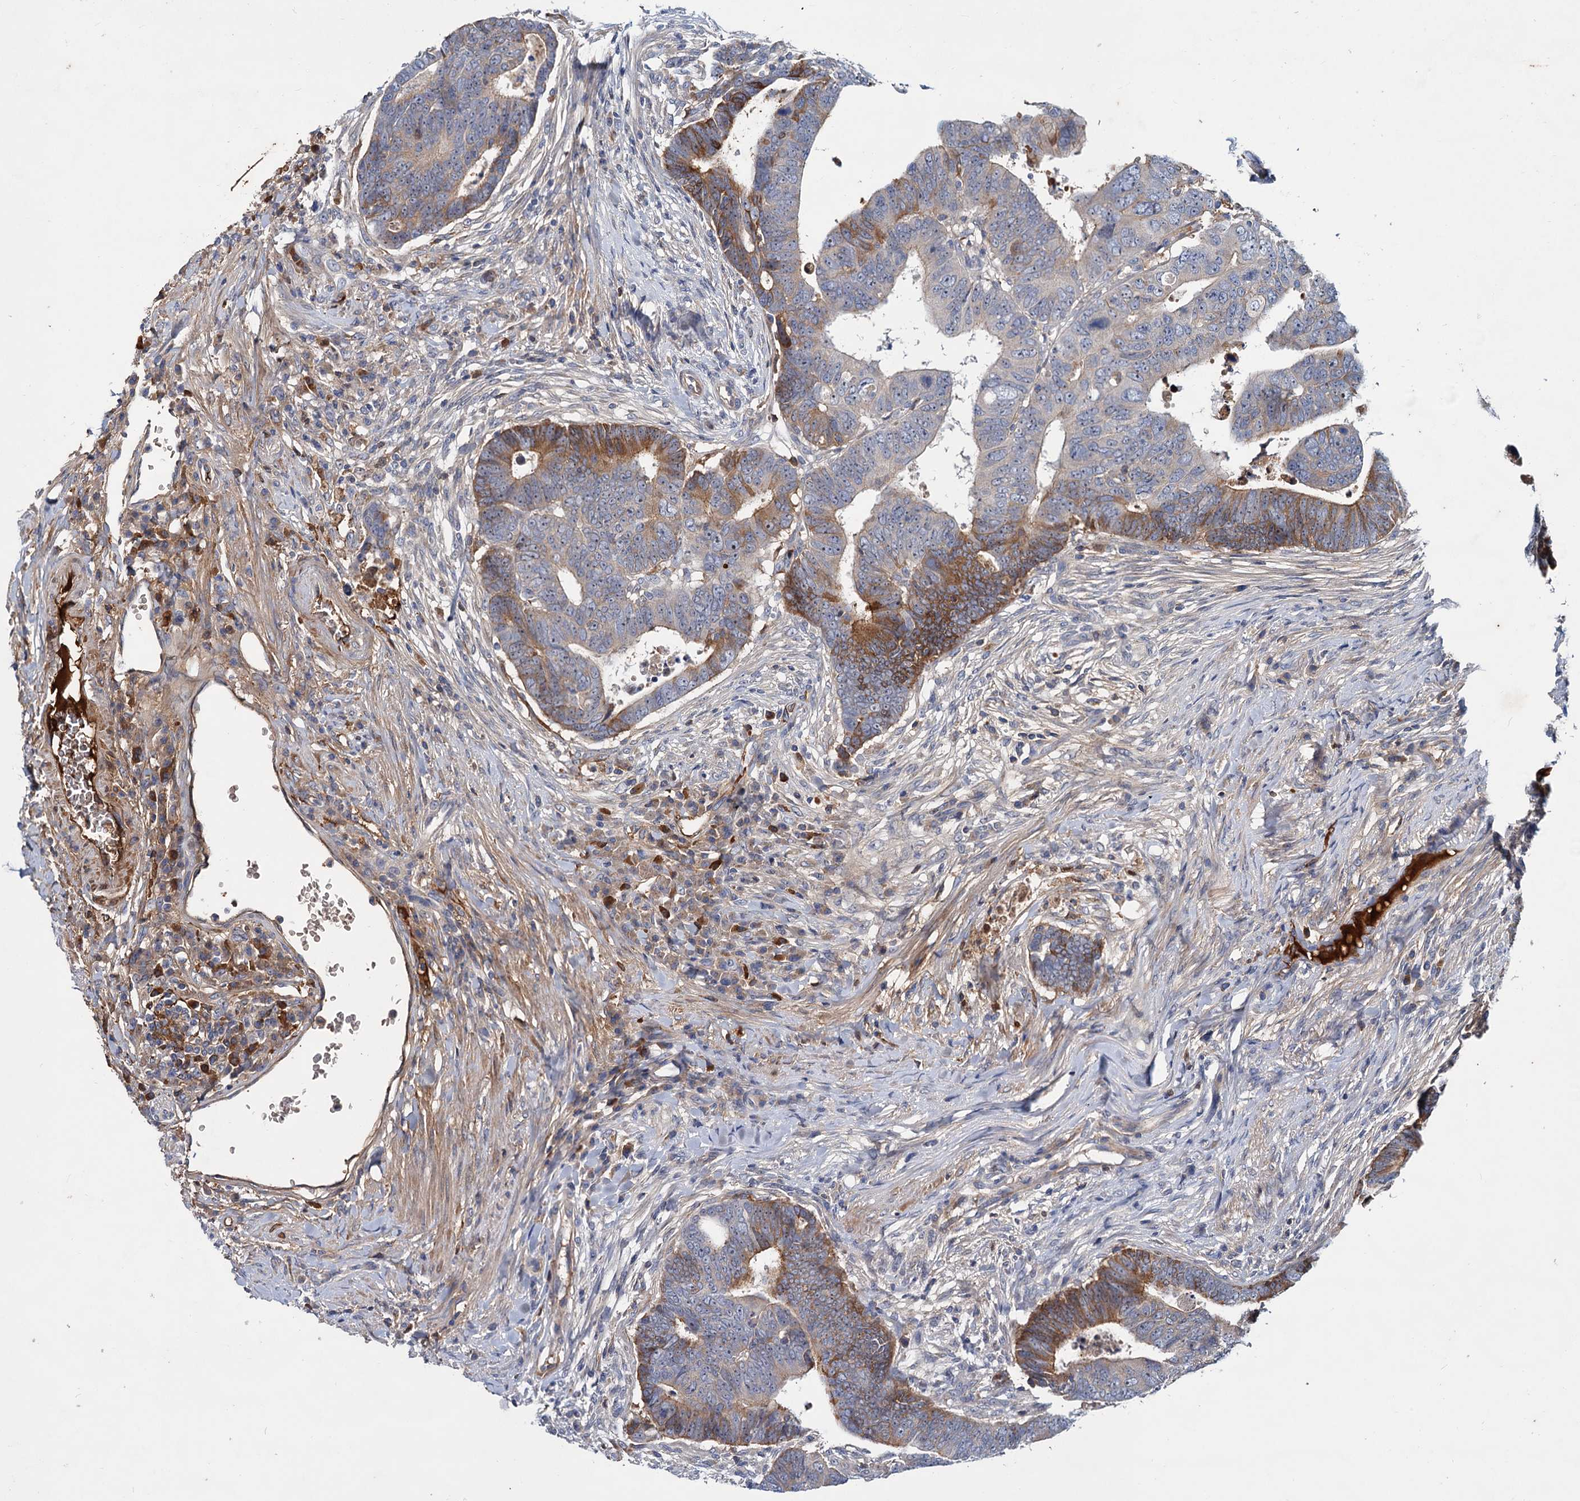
{"staining": {"intensity": "moderate", "quantity": "25%-75%", "location": "cytoplasmic/membranous"}, "tissue": "colorectal cancer", "cell_type": "Tumor cells", "image_type": "cancer", "snomed": [{"axis": "morphology", "description": "Normal tissue, NOS"}, {"axis": "morphology", "description": "Adenocarcinoma, NOS"}, {"axis": "topography", "description": "Rectum"}], "caption": "A histopathology image of colorectal cancer stained for a protein displays moderate cytoplasmic/membranous brown staining in tumor cells. The staining was performed using DAB to visualize the protein expression in brown, while the nuclei were stained in blue with hematoxylin (Magnification: 20x).", "gene": "CHRD", "patient": {"sex": "female", "age": 65}}